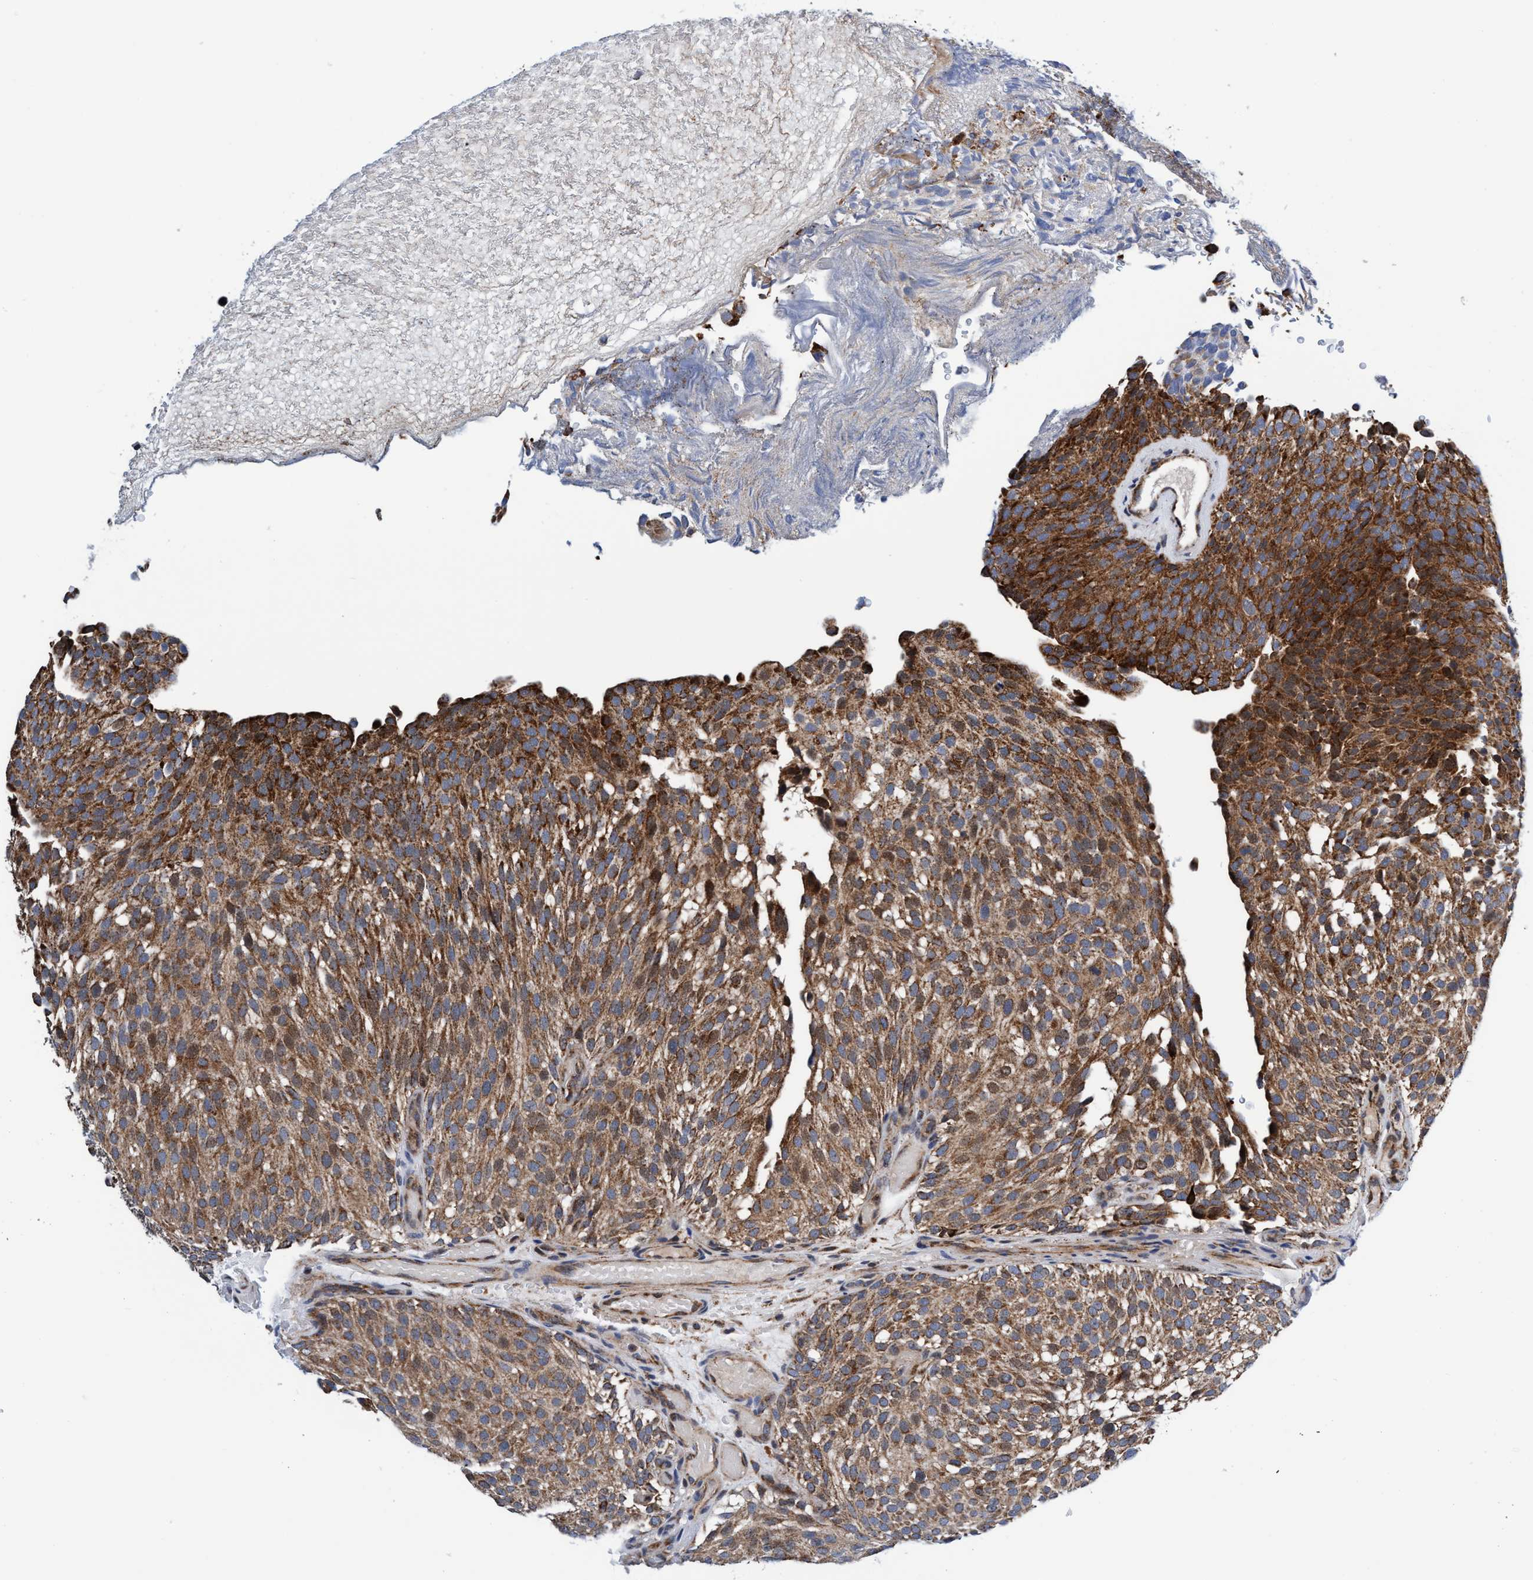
{"staining": {"intensity": "moderate", "quantity": ">75%", "location": "cytoplasmic/membranous"}, "tissue": "urothelial cancer", "cell_type": "Tumor cells", "image_type": "cancer", "snomed": [{"axis": "morphology", "description": "Urothelial carcinoma, Low grade"}, {"axis": "topography", "description": "Urinary bladder"}], "caption": "Tumor cells show medium levels of moderate cytoplasmic/membranous positivity in about >75% of cells in human urothelial cancer. Nuclei are stained in blue.", "gene": "AGAP2", "patient": {"sex": "male", "age": 78}}